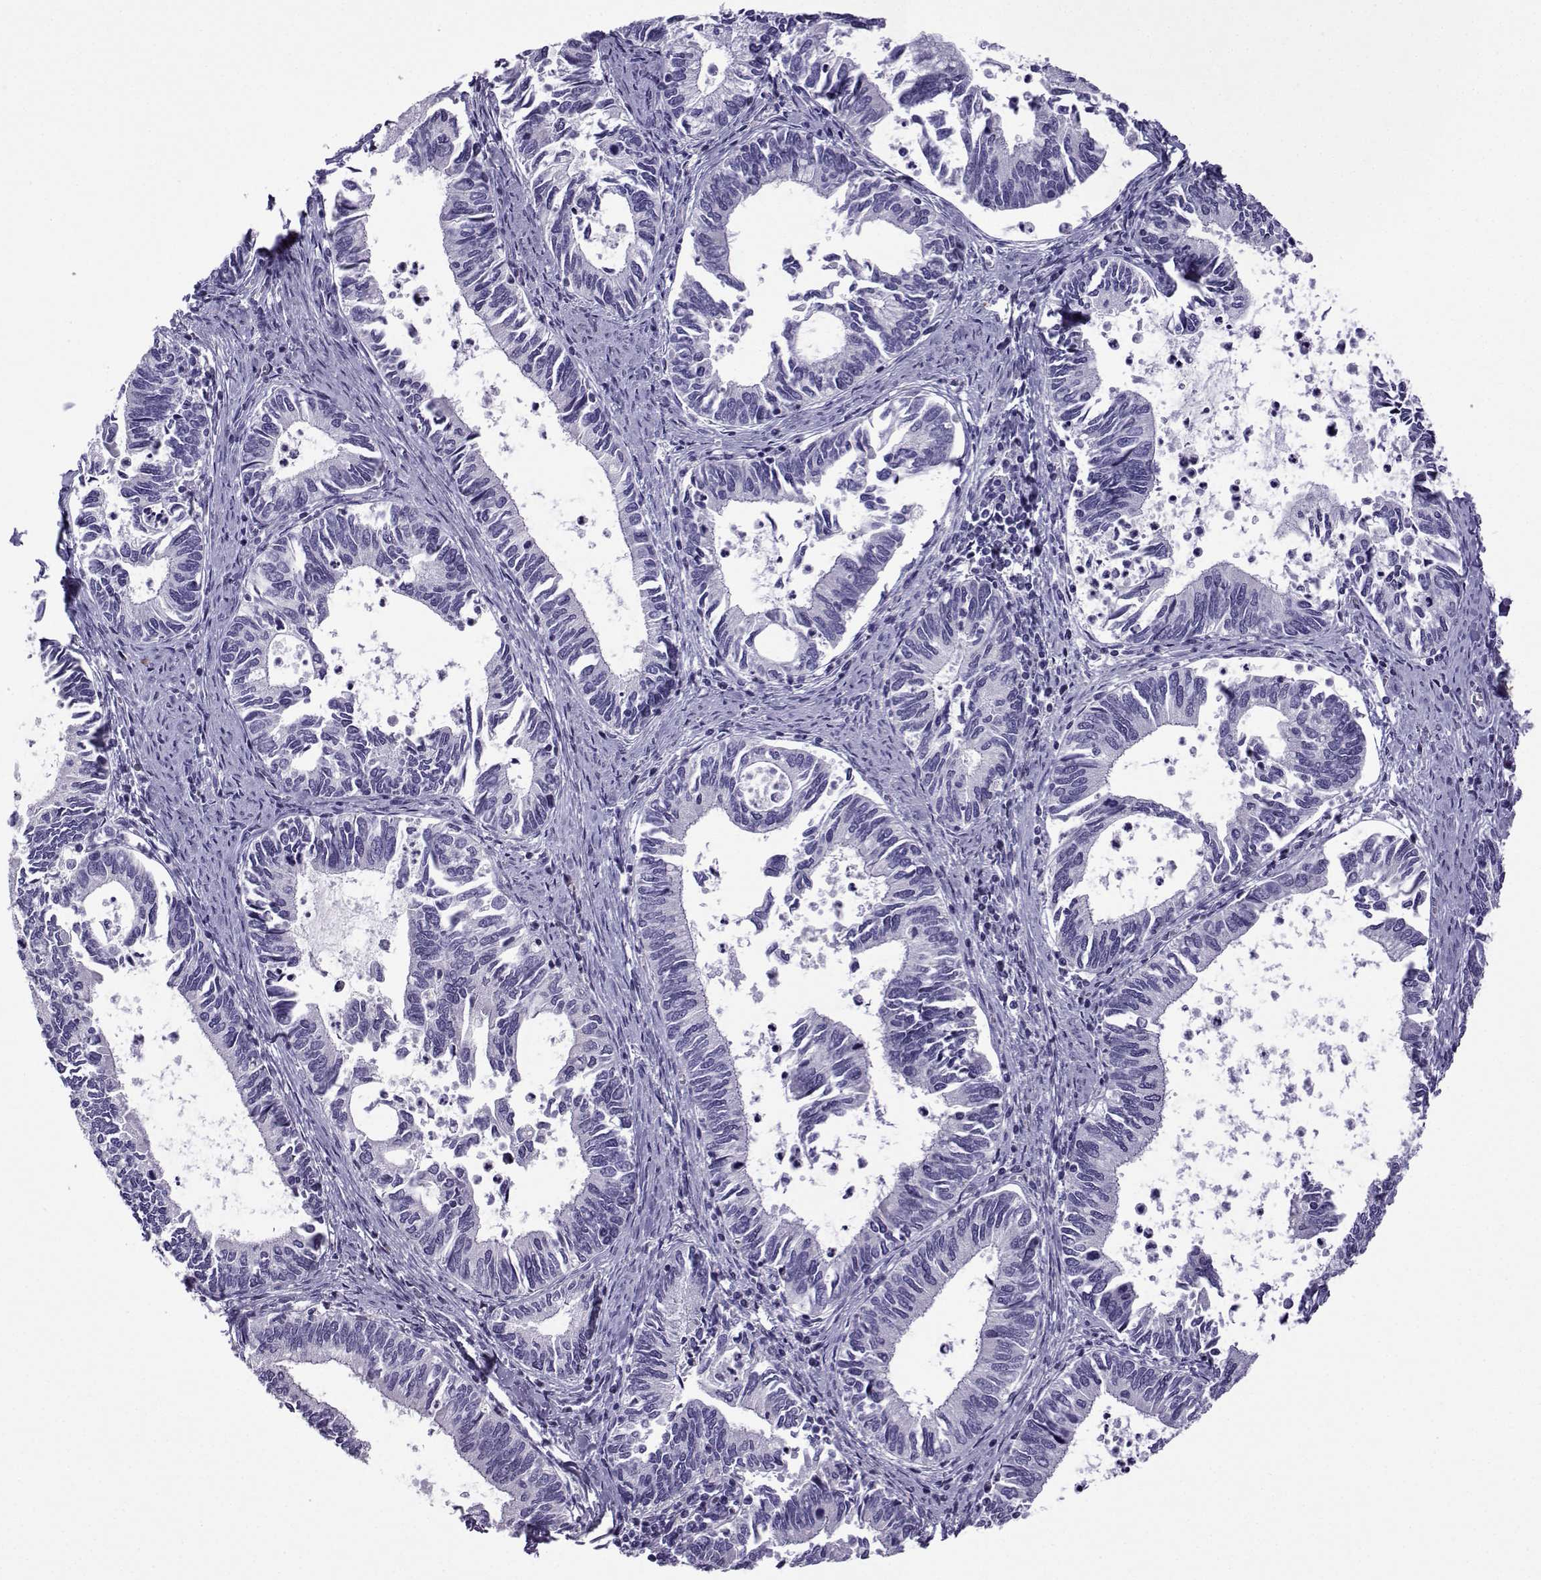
{"staining": {"intensity": "negative", "quantity": "none", "location": "none"}, "tissue": "cervical cancer", "cell_type": "Tumor cells", "image_type": "cancer", "snomed": [{"axis": "morphology", "description": "Adenocarcinoma, NOS"}, {"axis": "topography", "description": "Cervix"}], "caption": "Tumor cells are negative for protein expression in human adenocarcinoma (cervical).", "gene": "CFAP70", "patient": {"sex": "female", "age": 42}}